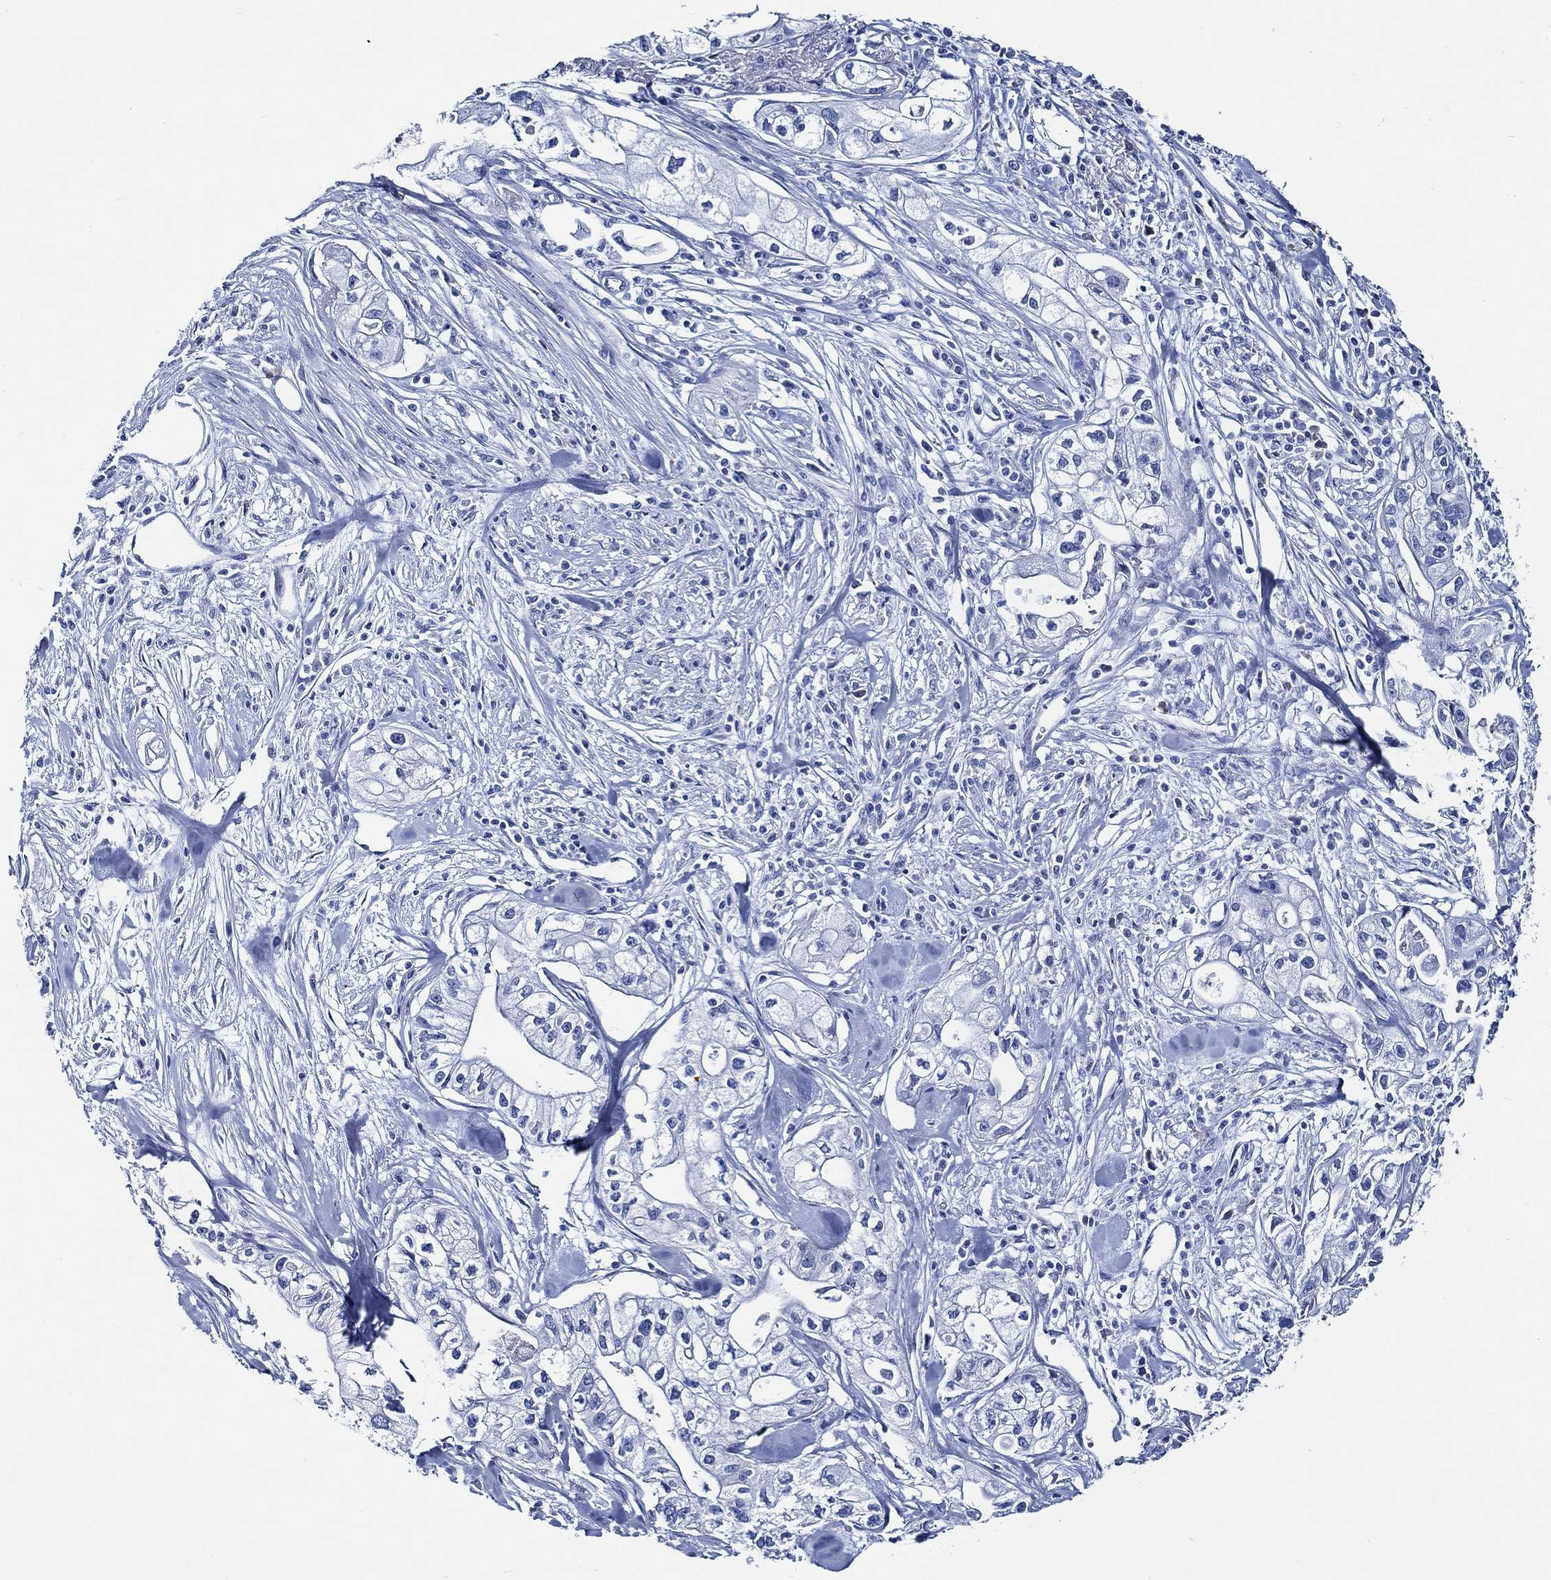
{"staining": {"intensity": "negative", "quantity": "none", "location": "none"}, "tissue": "pancreatic cancer", "cell_type": "Tumor cells", "image_type": "cancer", "snomed": [{"axis": "morphology", "description": "Adenocarcinoma, NOS"}, {"axis": "topography", "description": "Pancreas"}], "caption": "High power microscopy histopathology image of an IHC photomicrograph of pancreatic cancer, revealing no significant positivity in tumor cells. (DAB immunohistochemistry (IHC), high magnification).", "gene": "WDR62", "patient": {"sex": "male", "age": 70}}